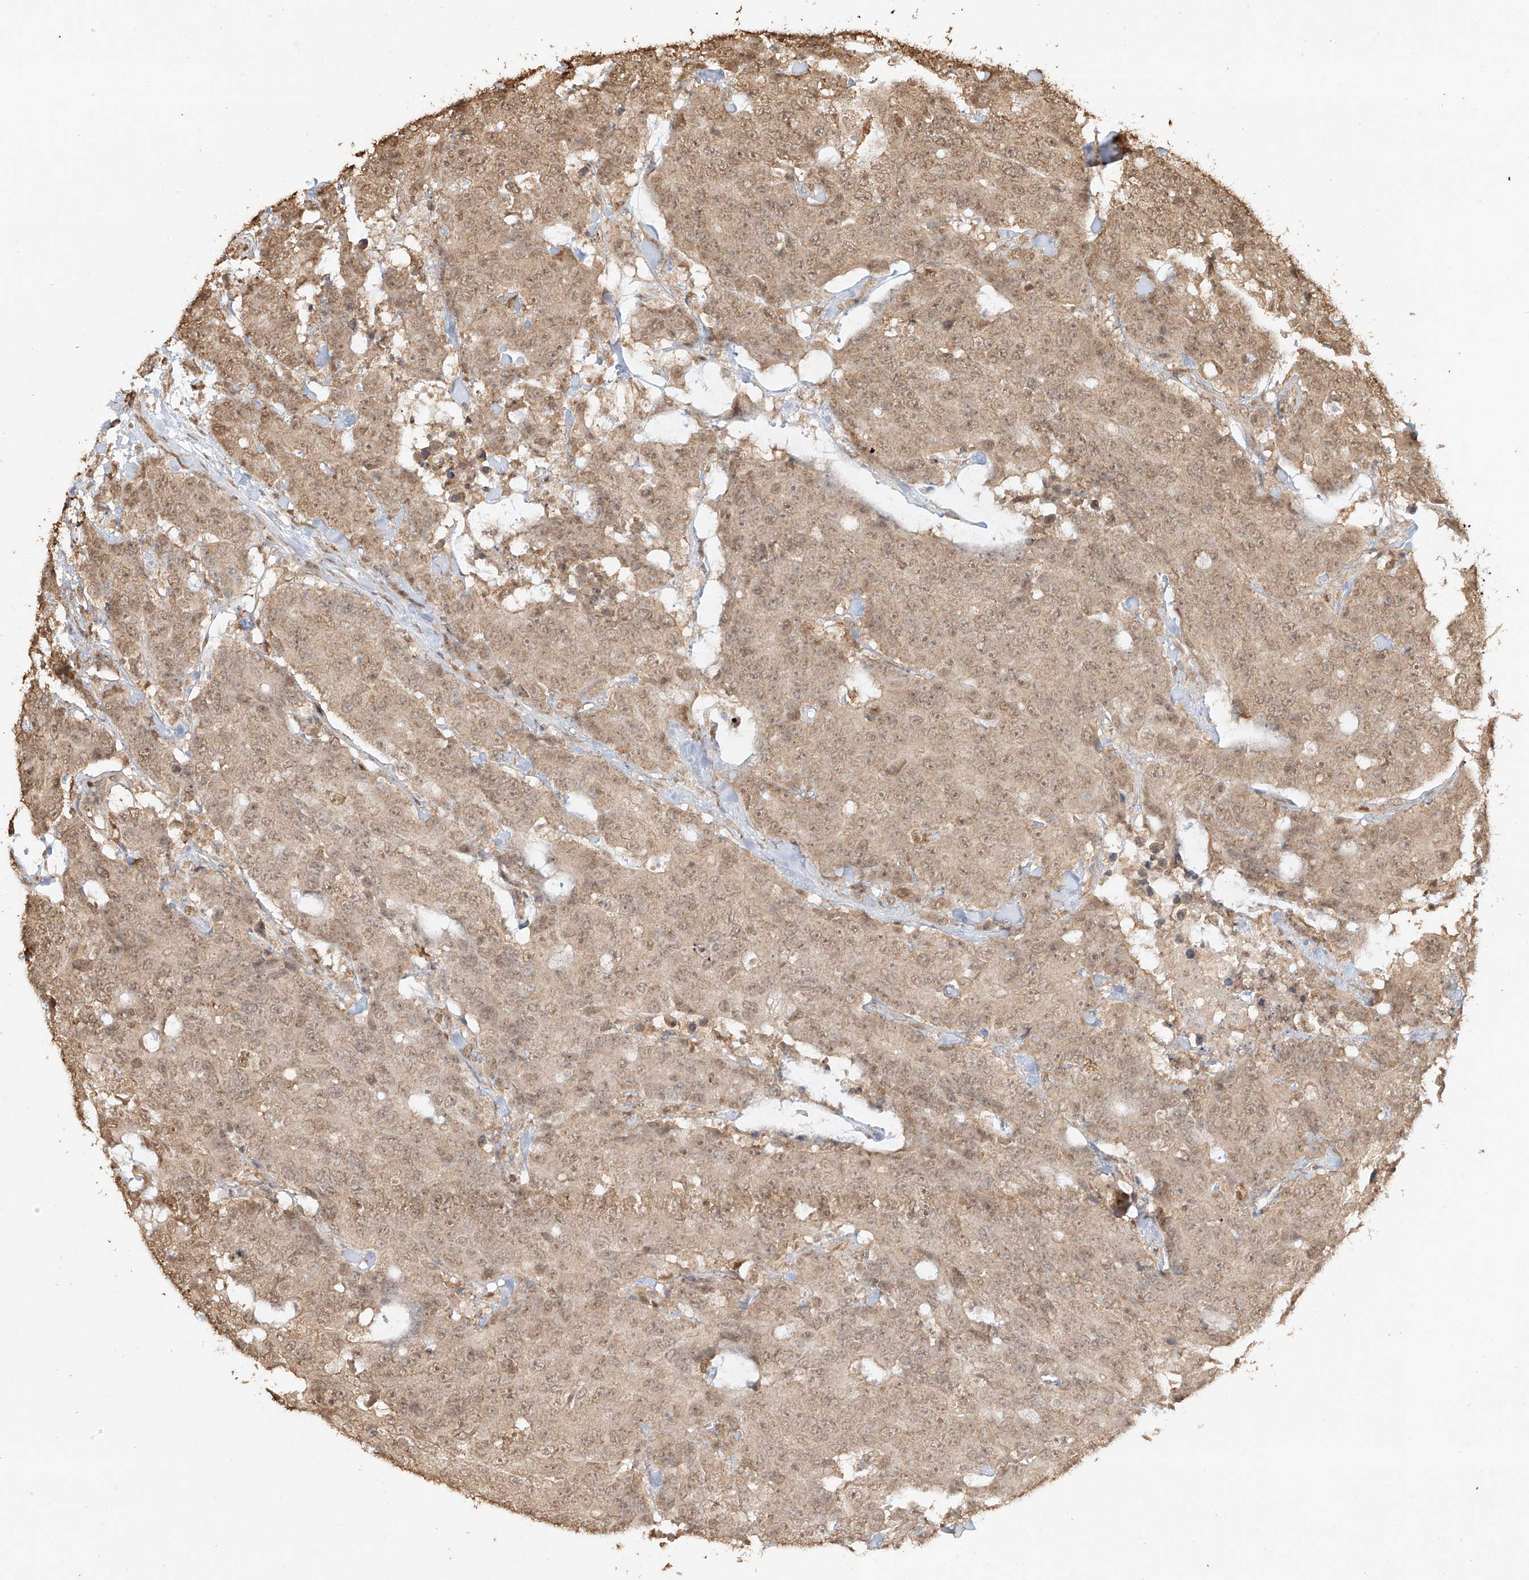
{"staining": {"intensity": "weak", "quantity": ">75%", "location": "cytoplasmic/membranous,nuclear"}, "tissue": "colorectal cancer", "cell_type": "Tumor cells", "image_type": "cancer", "snomed": [{"axis": "morphology", "description": "Adenocarcinoma, NOS"}, {"axis": "topography", "description": "Colon"}], "caption": "The micrograph displays a brown stain indicating the presence of a protein in the cytoplasmic/membranous and nuclear of tumor cells in colorectal adenocarcinoma.", "gene": "TIGAR", "patient": {"sex": "female", "age": 86}}